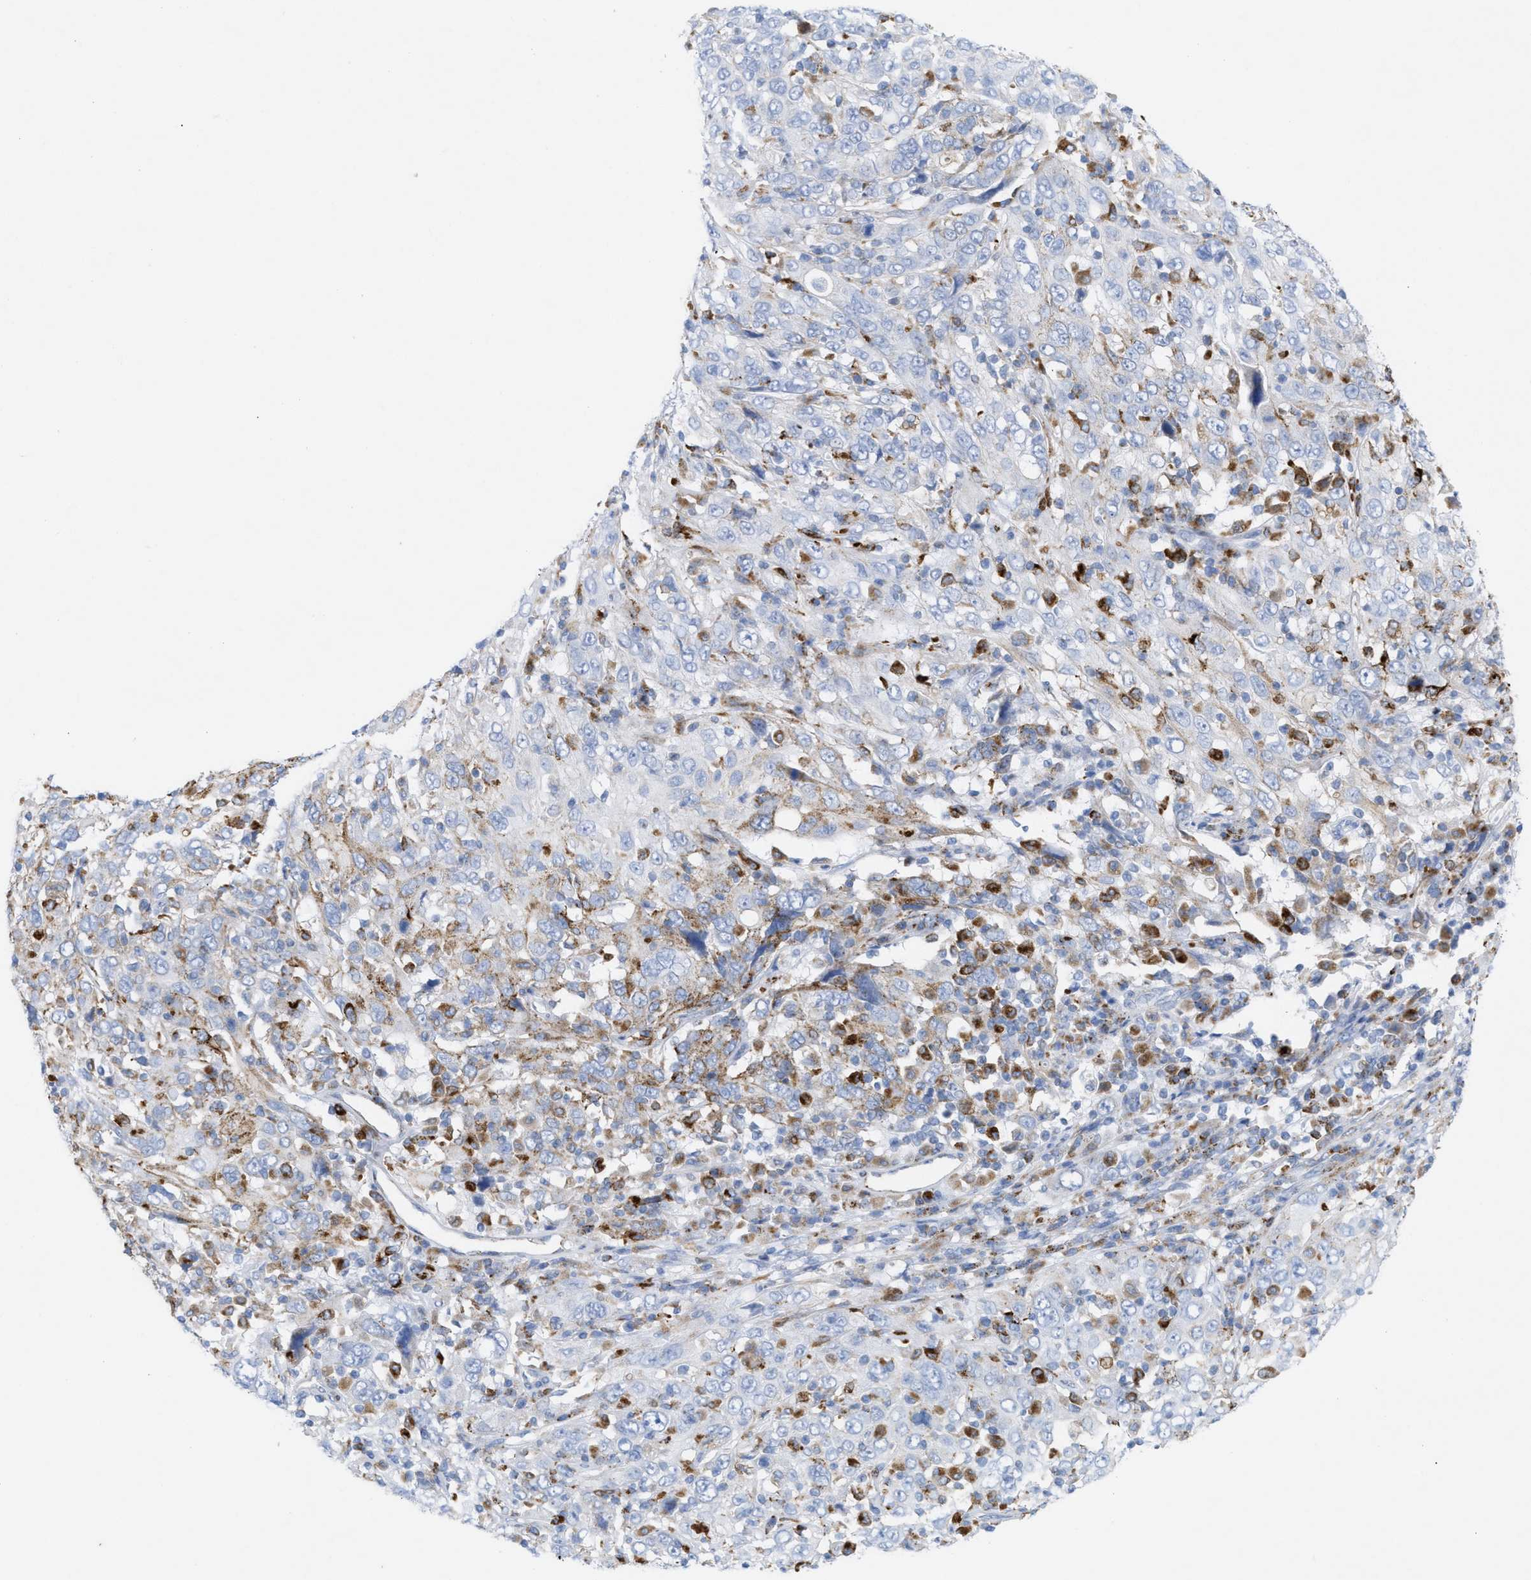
{"staining": {"intensity": "moderate", "quantity": "25%-75%", "location": "cytoplasmic/membranous"}, "tissue": "cervical cancer", "cell_type": "Tumor cells", "image_type": "cancer", "snomed": [{"axis": "morphology", "description": "Squamous cell carcinoma, NOS"}, {"axis": "topography", "description": "Cervix"}], "caption": "The histopathology image demonstrates a brown stain indicating the presence of a protein in the cytoplasmic/membranous of tumor cells in squamous cell carcinoma (cervical). (brown staining indicates protein expression, while blue staining denotes nuclei).", "gene": "DRAM2", "patient": {"sex": "female", "age": 46}}